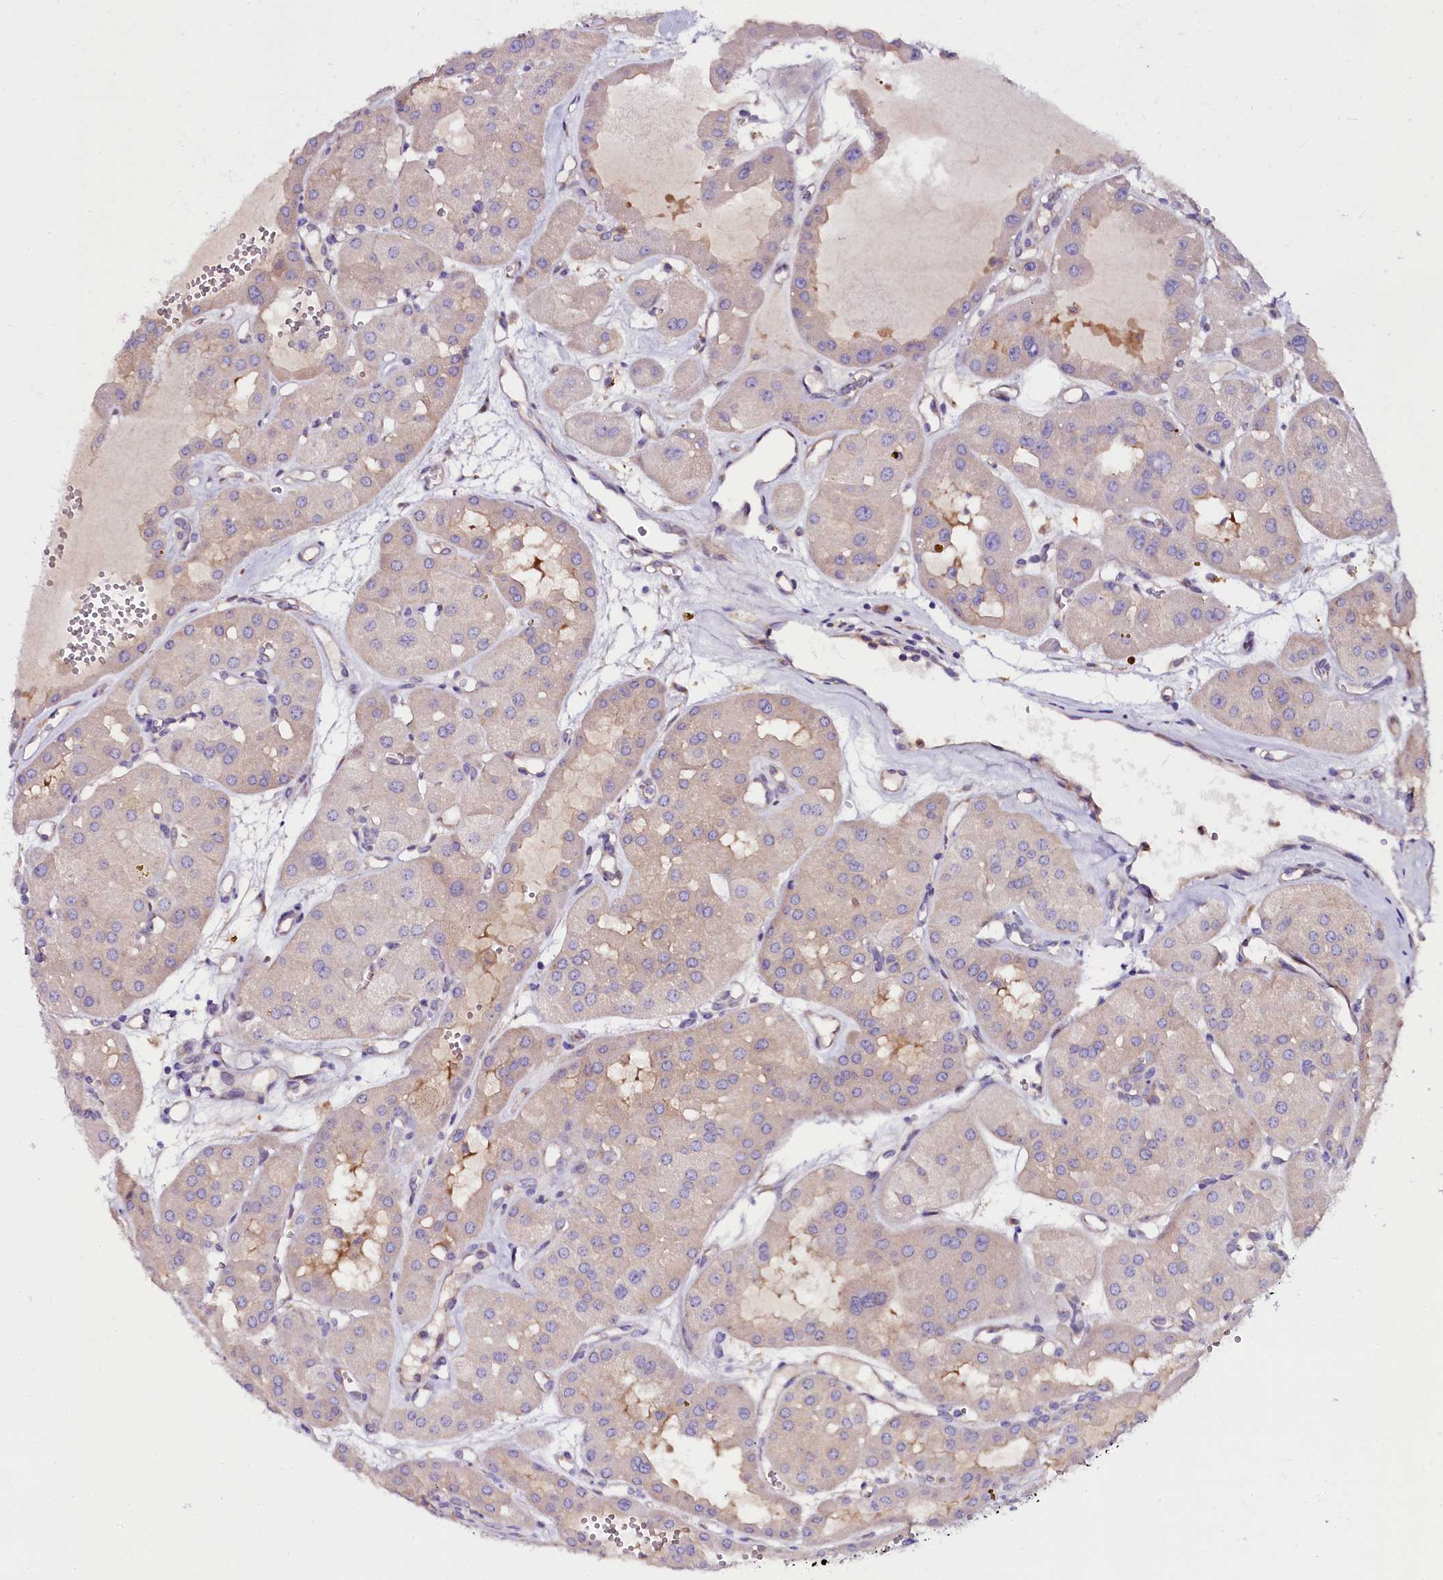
{"staining": {"intensity": "negative", "quantity": "none", "location": "none"}, "tissue": "renal cancer", "cell_type": "Tumor cells", "image_type": "cancer", "snomed": [{"axis": "morphology", "description": "Carcinoma, NOS"}, {"axis": "topography", "description": "Kidney"}], "caption": "Tumor cells are negative for brown protein staining in carcinoma (renal). Brightfield microscopy of IHC stained with DAB (brown) and hematoxylin (blue), captured at high magnification.", "gene": "OTOL1", "patient": {"sex": "female", "age": 75}}